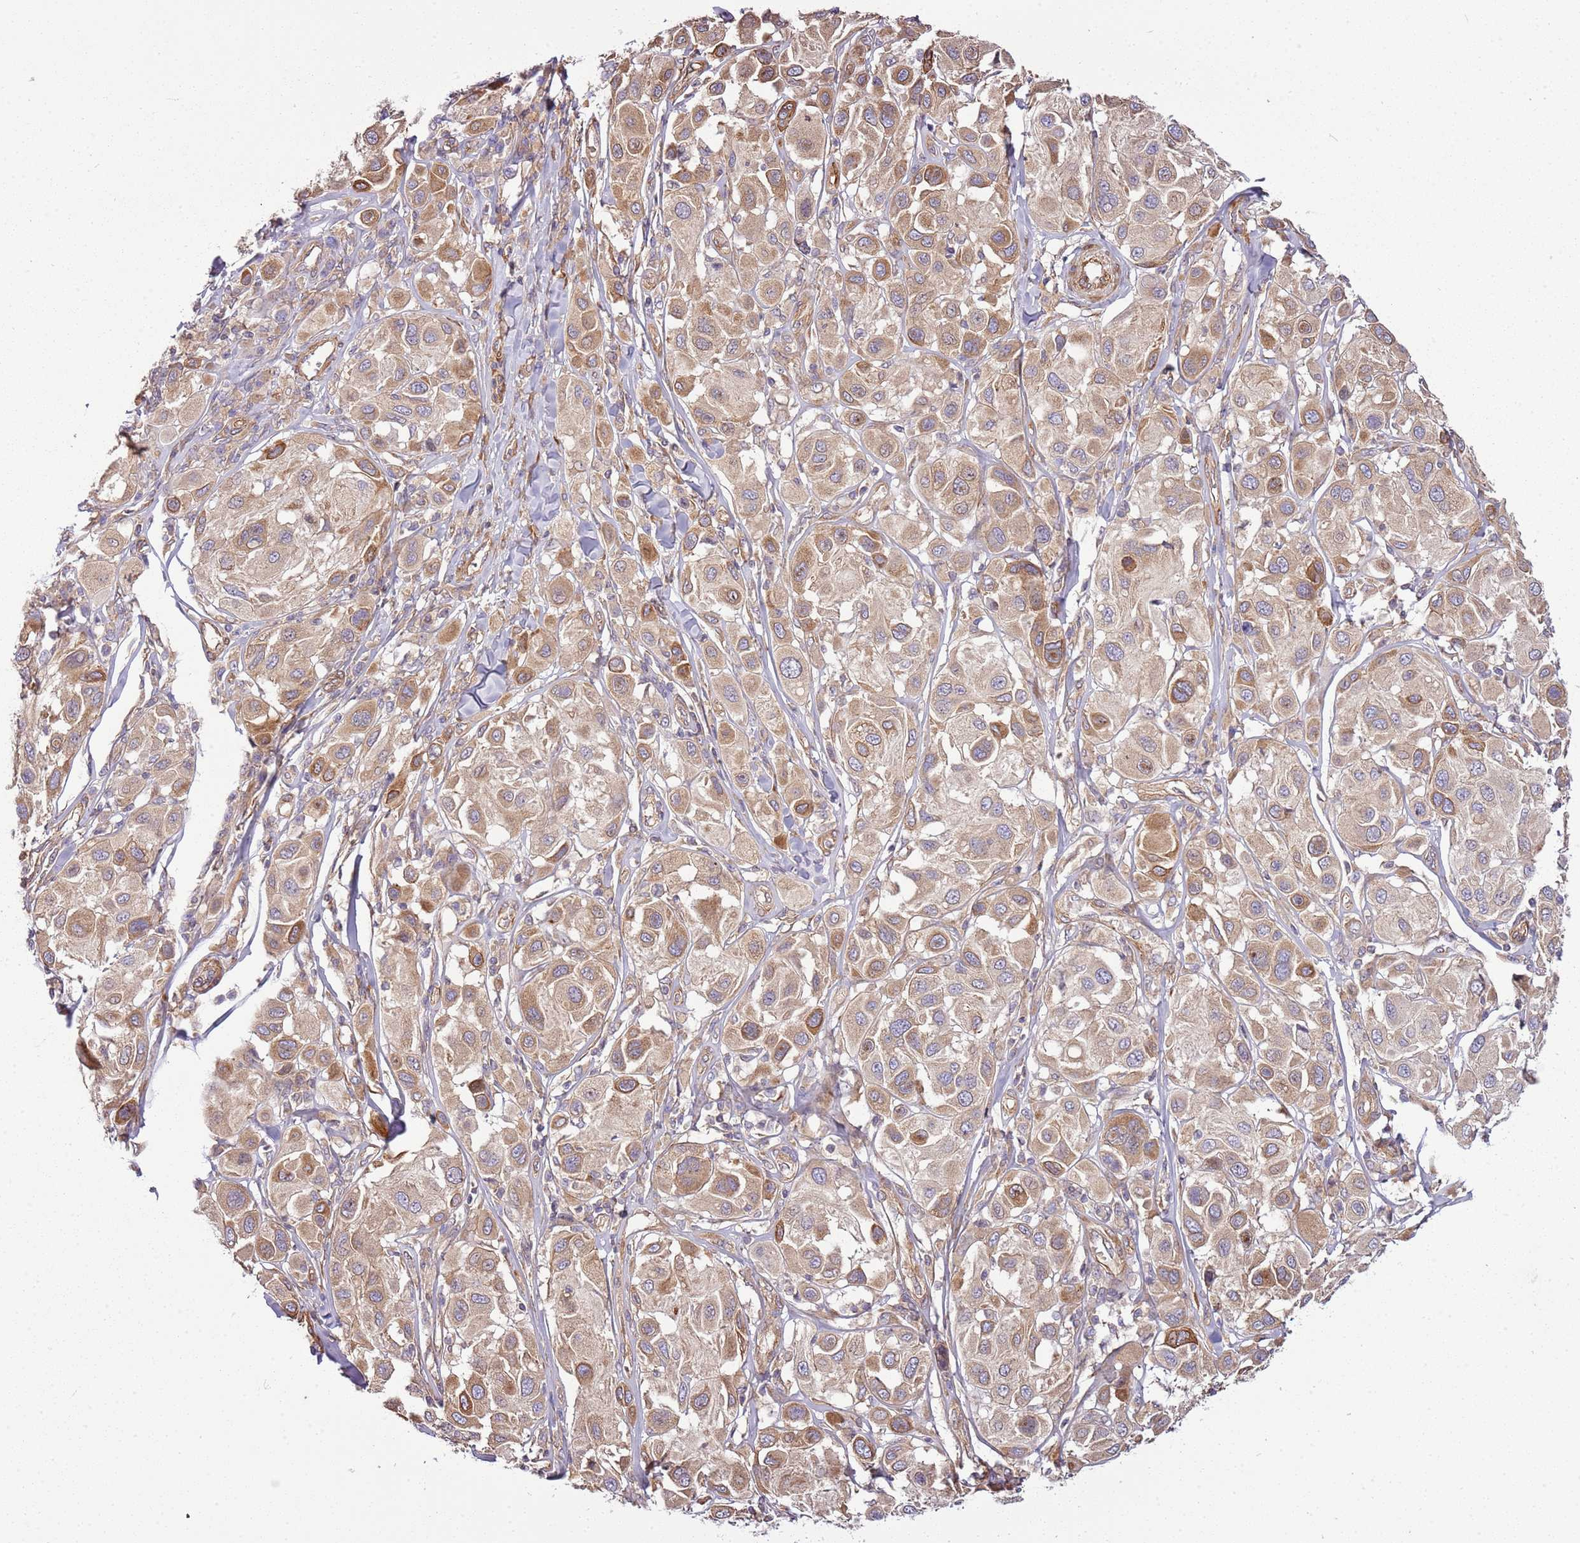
{"staining": {"intensity": "moderate", "quantity": "25%-75%", "location": "cytoplasmic/membranous"}, "tissue": "melanoma", "cell_type": "Tumor cells", "image_type": "cancer", "snomed": [{"axis": "morphology", "description": "Malignant melanoma, Metastatic site"}, {"axis": "topography", "description": "Skin"}], "caption": "The photomicrograph demonstrates staining of malignant melanoma (metastatic site), revealing moderate cytoplasmic/membranous protein expression (brown color) within tumor cells. The protein of interest is shown in brown color, while the nuclei are stained blue.", "gene": "GNL1", "patient": {"sex": "male", "age": 41}}